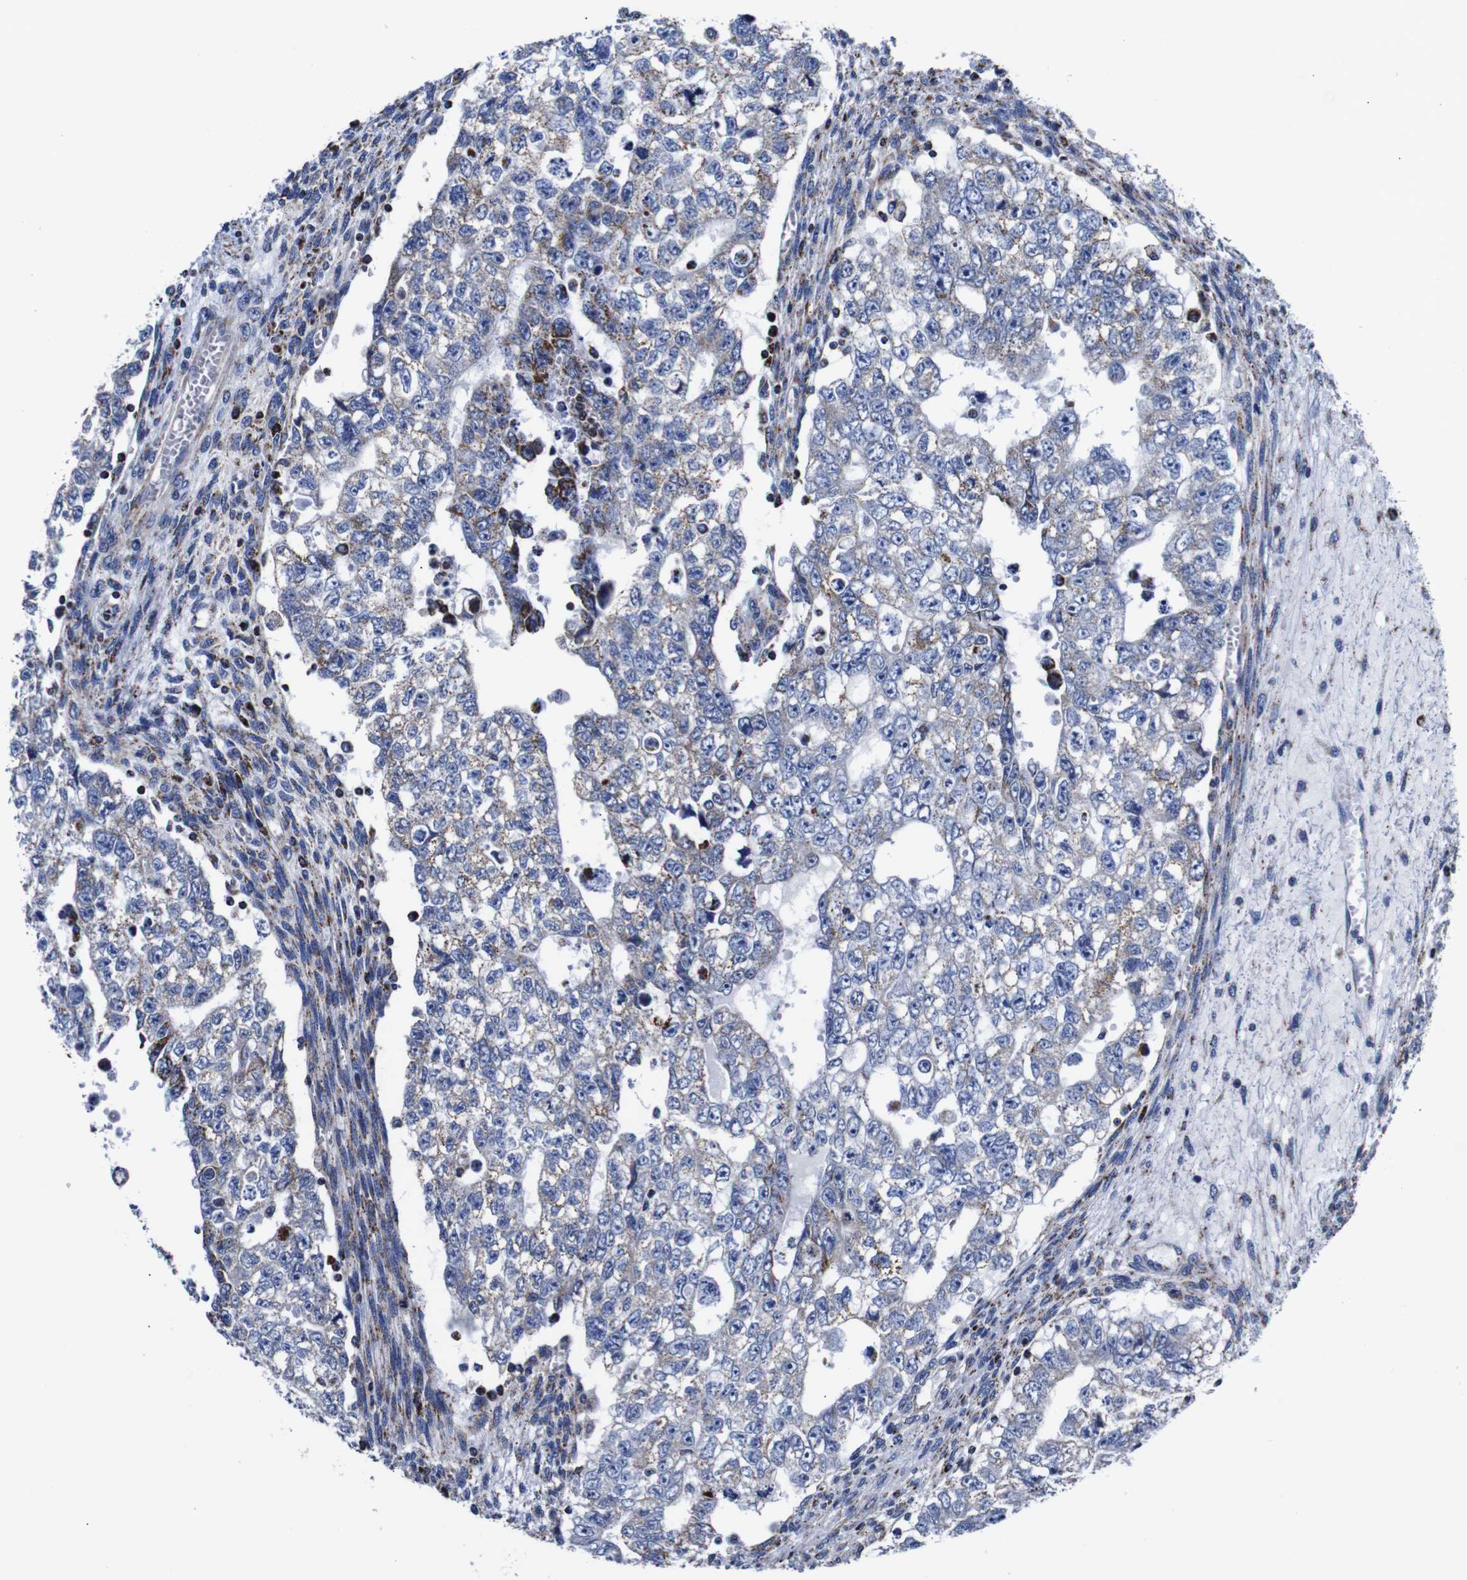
{"staining": {"intensity": "weak", "quantity": "<25%", "location": "cytoplasmic/membranous"}, "tissue": "testis cancer", "cell_type": "Tumor cells", "image_type": "cancer", "snomed": [{"axis": "morphology", "description": "Seminoma, NOS"}, {"axis": "morphology", "description": "Carcinoma, Embryonal, NOS"}, {"axis": "topography", "description": "Testis"}], "caption": "This histopathology image is of testis cancer (embryonal carcinoma) stained with immunohistochemistry (IHC) to label a protein in brown with the nuclei are counter-stained blue. There is no staining in tumor cells.", "gene": "FKBP9", "patient": {"sex": "male", "age": 38}}